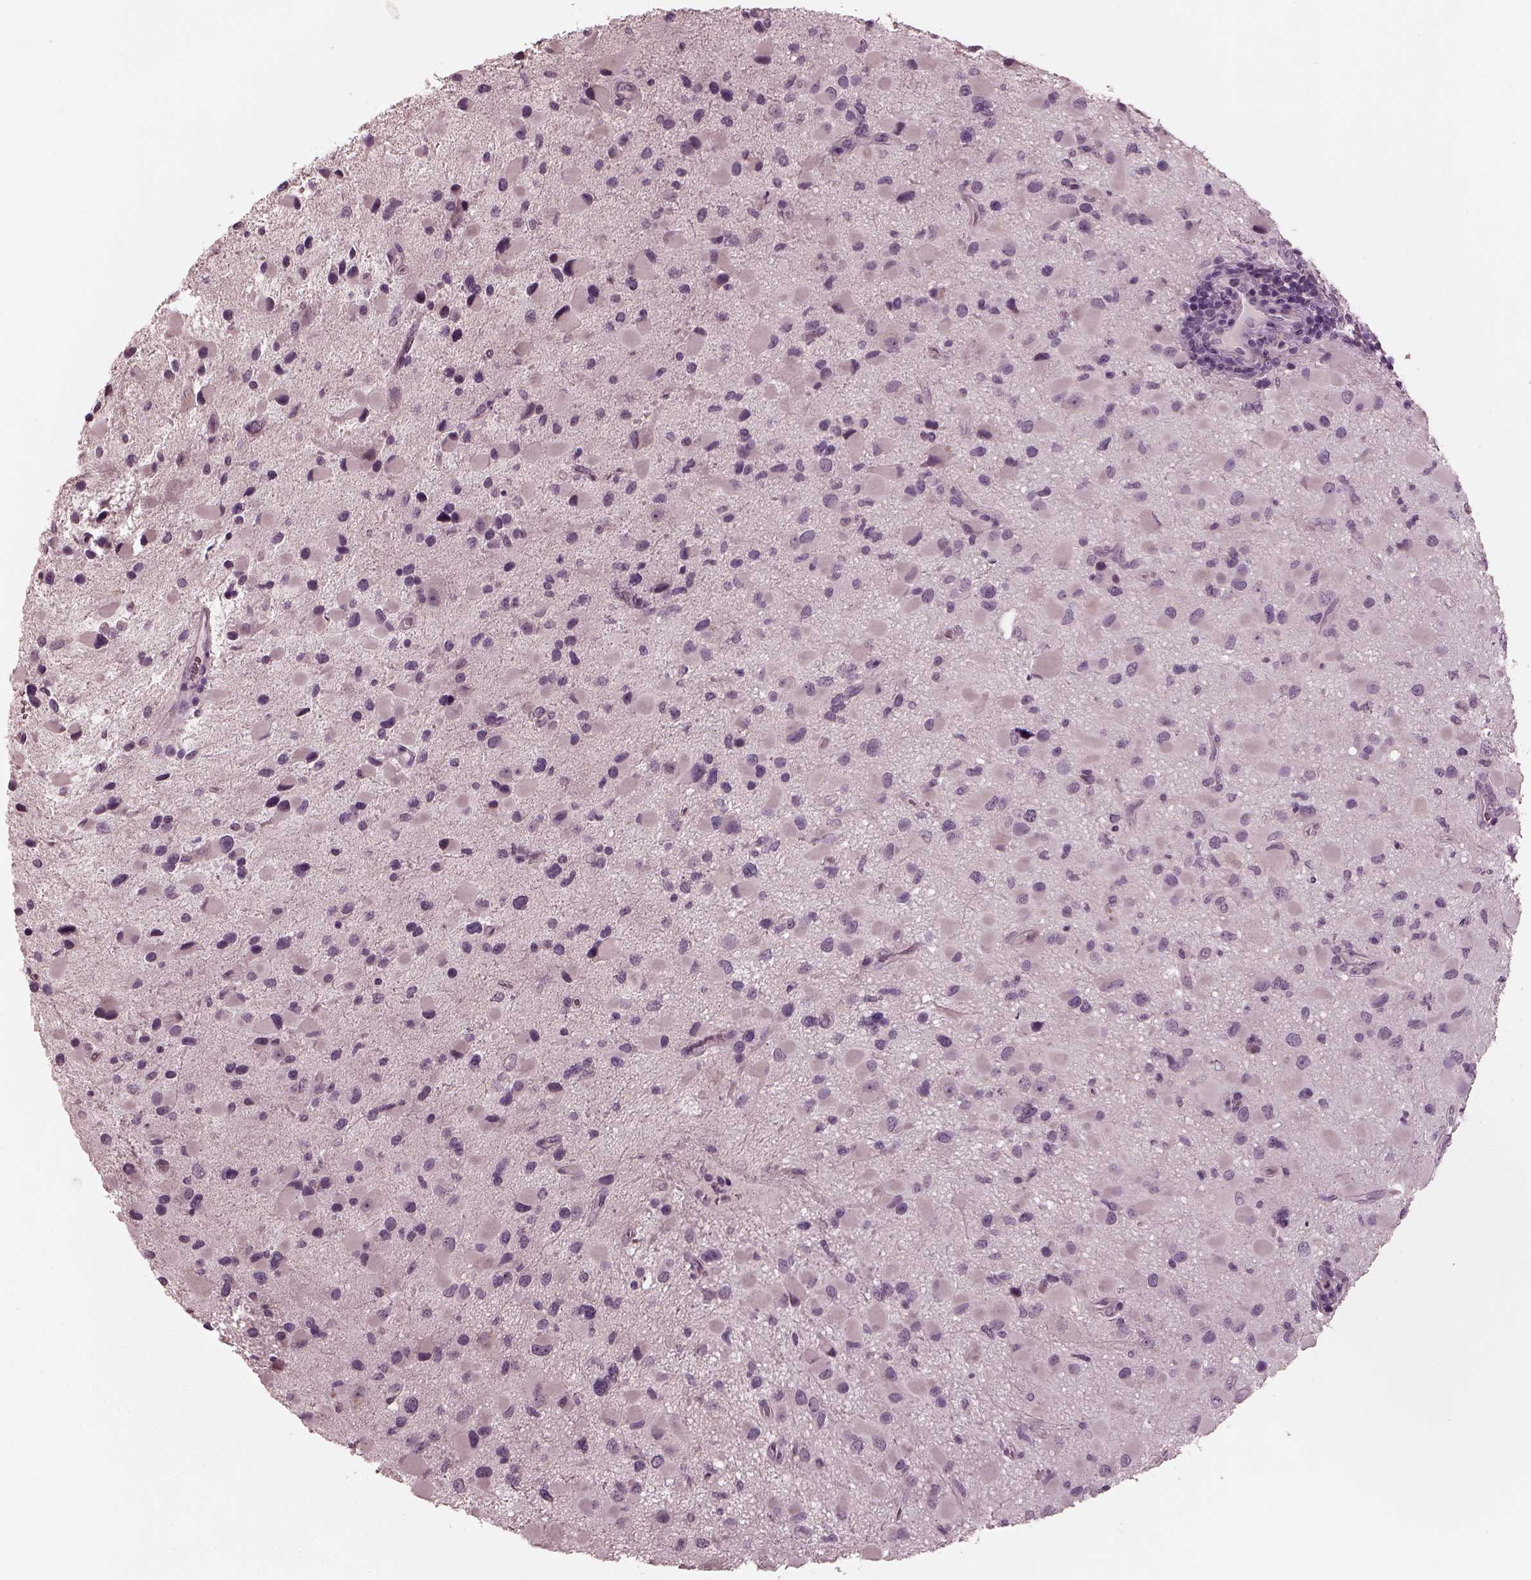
{"staining": {"intensity": "negative", "quantity": "none", "location": "none"}, "tissue": "glioma", "cell_type": "Tumor cells", "image_type": "cancer", "snomed": [{"axis": "morphology", "description": "Glioma, malignant, Low grade"}, {"axis": "topography", "description": "Brain"}], "caption": "A micrograph of human low-grade glioma (malignant) is negative for staining in tumor cells.", "gene": "RCVRN", "patient": {"sex": "female", "age": 32}}